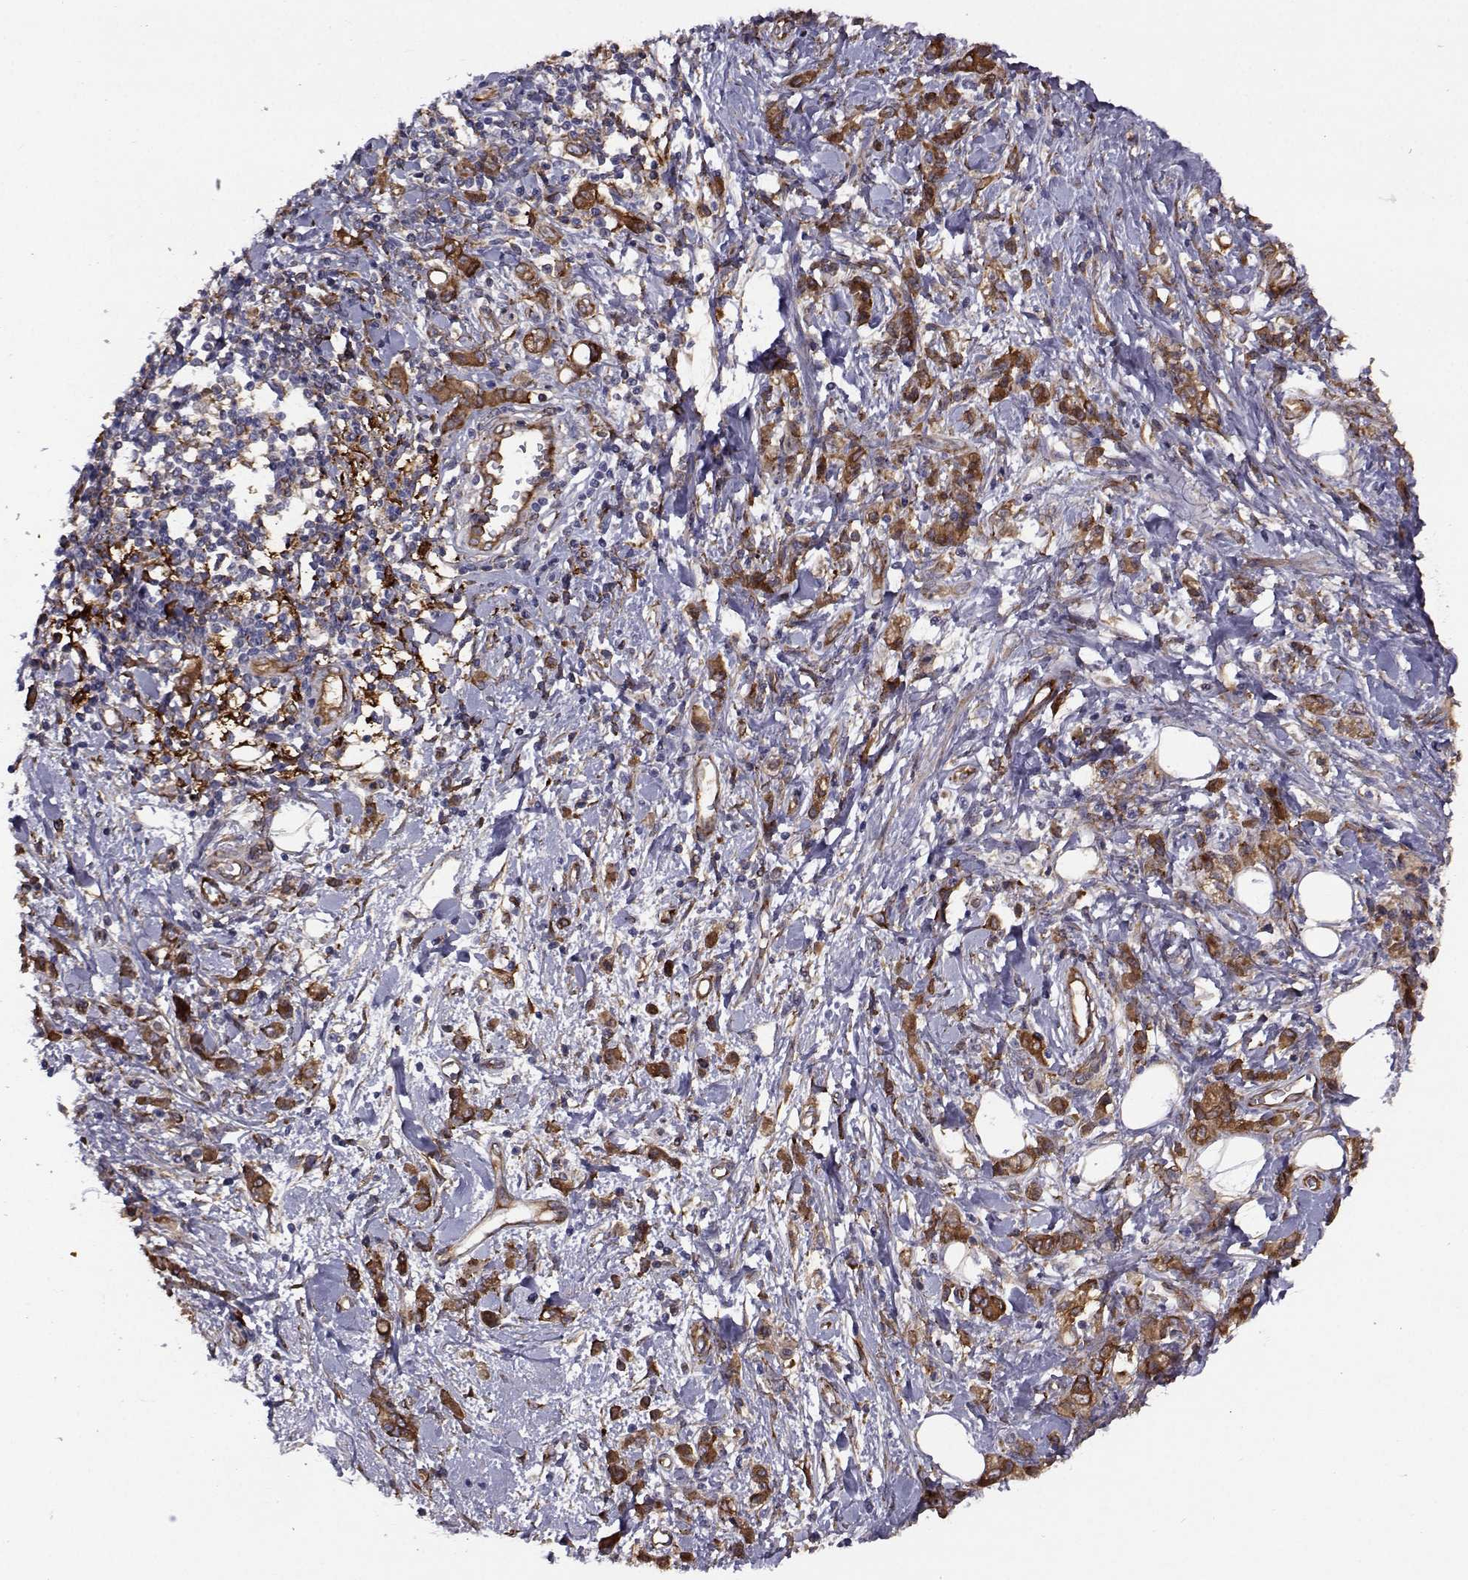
{"staining": {"intensity": "strong", "quantity": ">75%", "location": "cytoplasmic/membranous"}, "tissue": "stomach cancer", "cell_type": "Tumor cells", "image_type": "cancer", "snomed": [{"axis": "morphology", "description": "Adenocarcinoma, NOS"}, {"axis": "topography", "description": "Stomach"}], "caption": "Immunohistochemical staining of stomach adenocarcinoma shows high levels of strong cytoplasmic/membranous positivity in about >75% of tumor cells.", "gene": "TRIP10", "patient": {"sex": "male", "age": 77}}